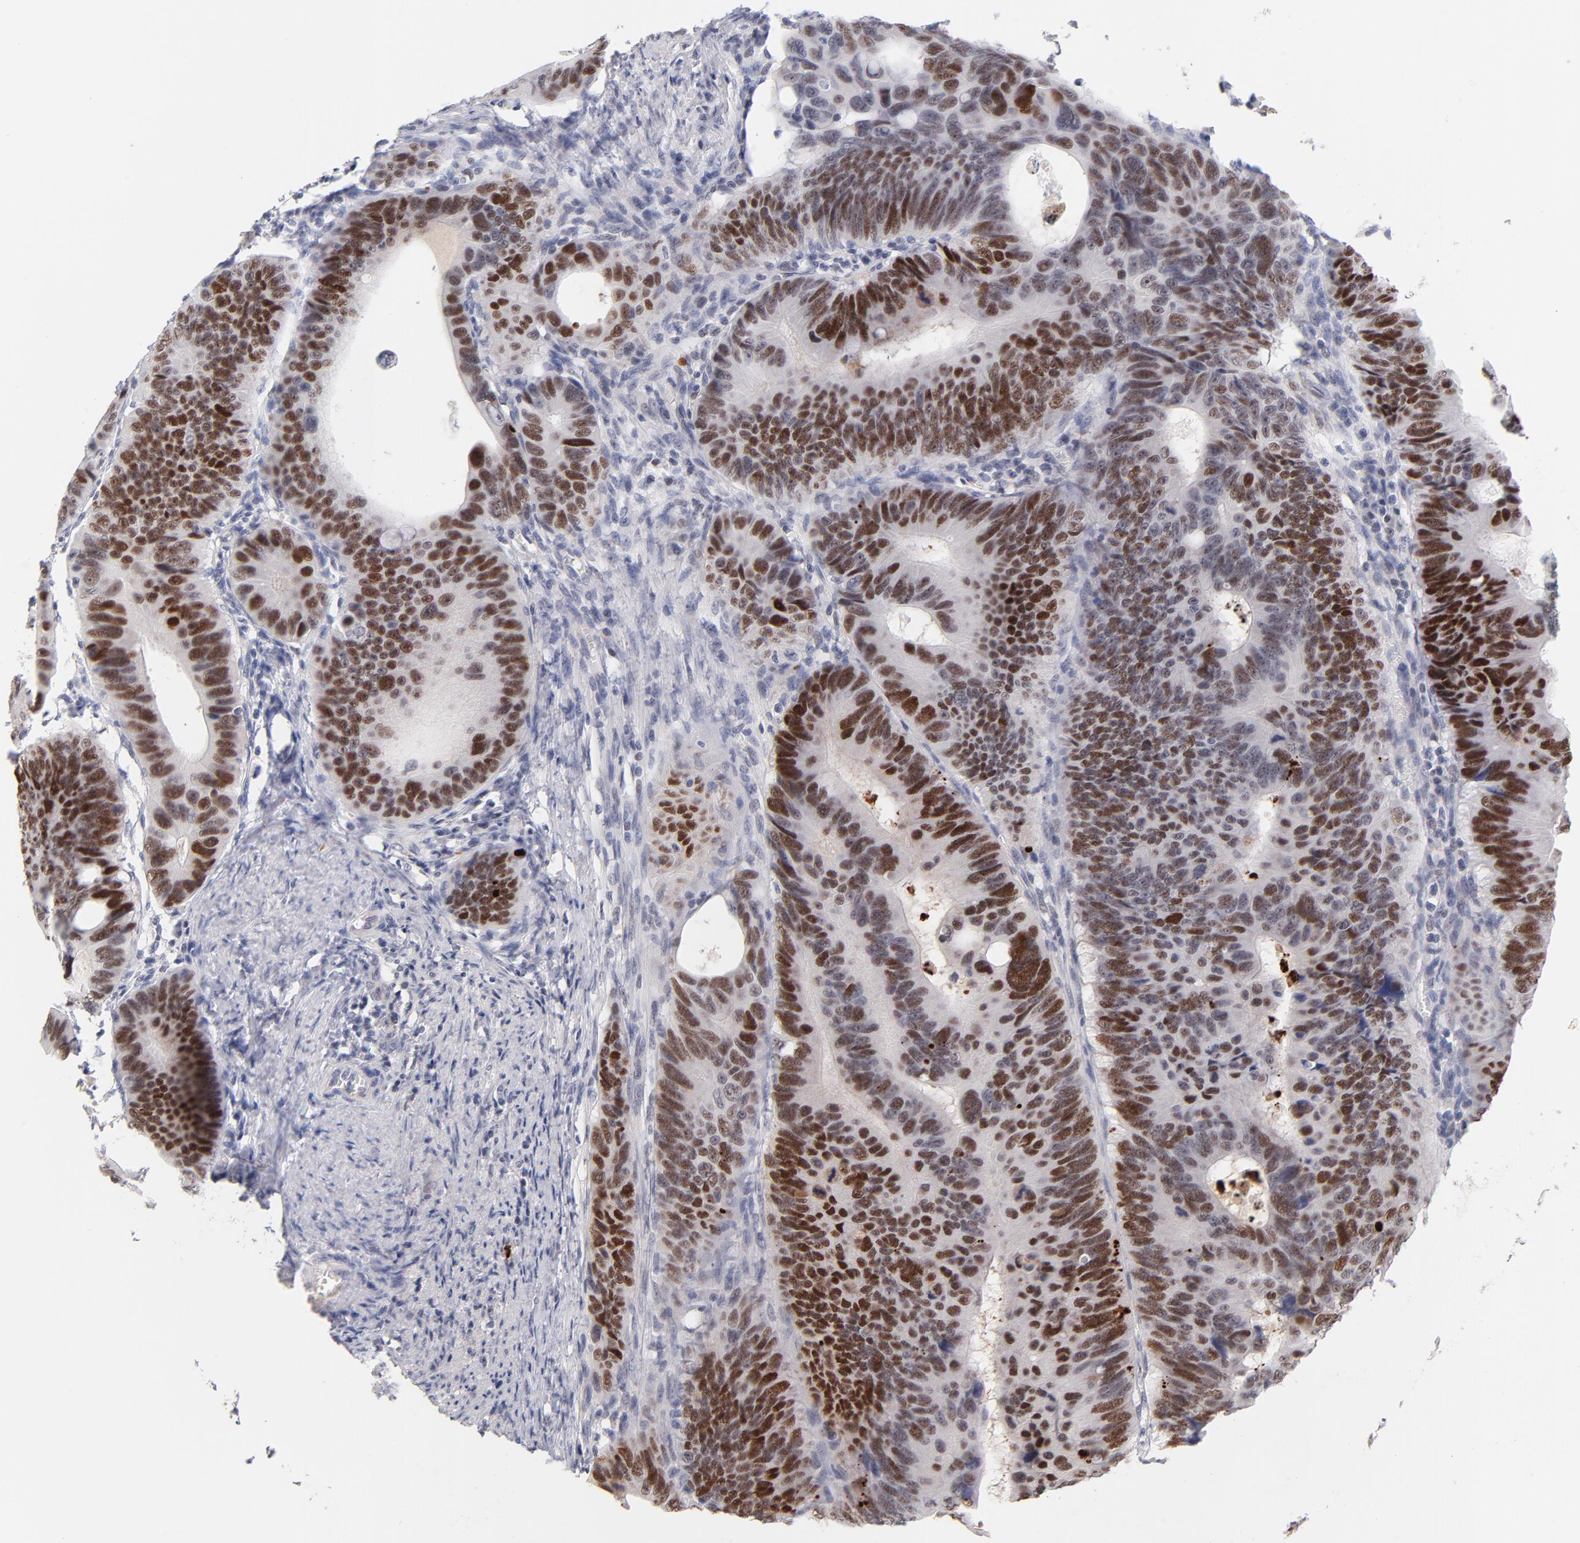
{"staining": {"intensity": "moderate", "quantity": ">75%", "location": "nuclear"}, "tissue": "colorectal cancer", "cell_type": "Tumor cells", "image_type": "cancer", "snomed": [{"axis": "morphology", "description": "Adenocarcinoma, NOS"}, {"axis": "topography", "description": "Colon"}], "caption": "Protein staining of colorectal cancer (adenocarcinoma) tissue reveals moderate nuclear positivity in about >75% of tumor cells. (DAB = brown stain, brightfield microscopy at high magnification).", "gene": "PARP1", "patient": {"sex": "female", "age": 55}}